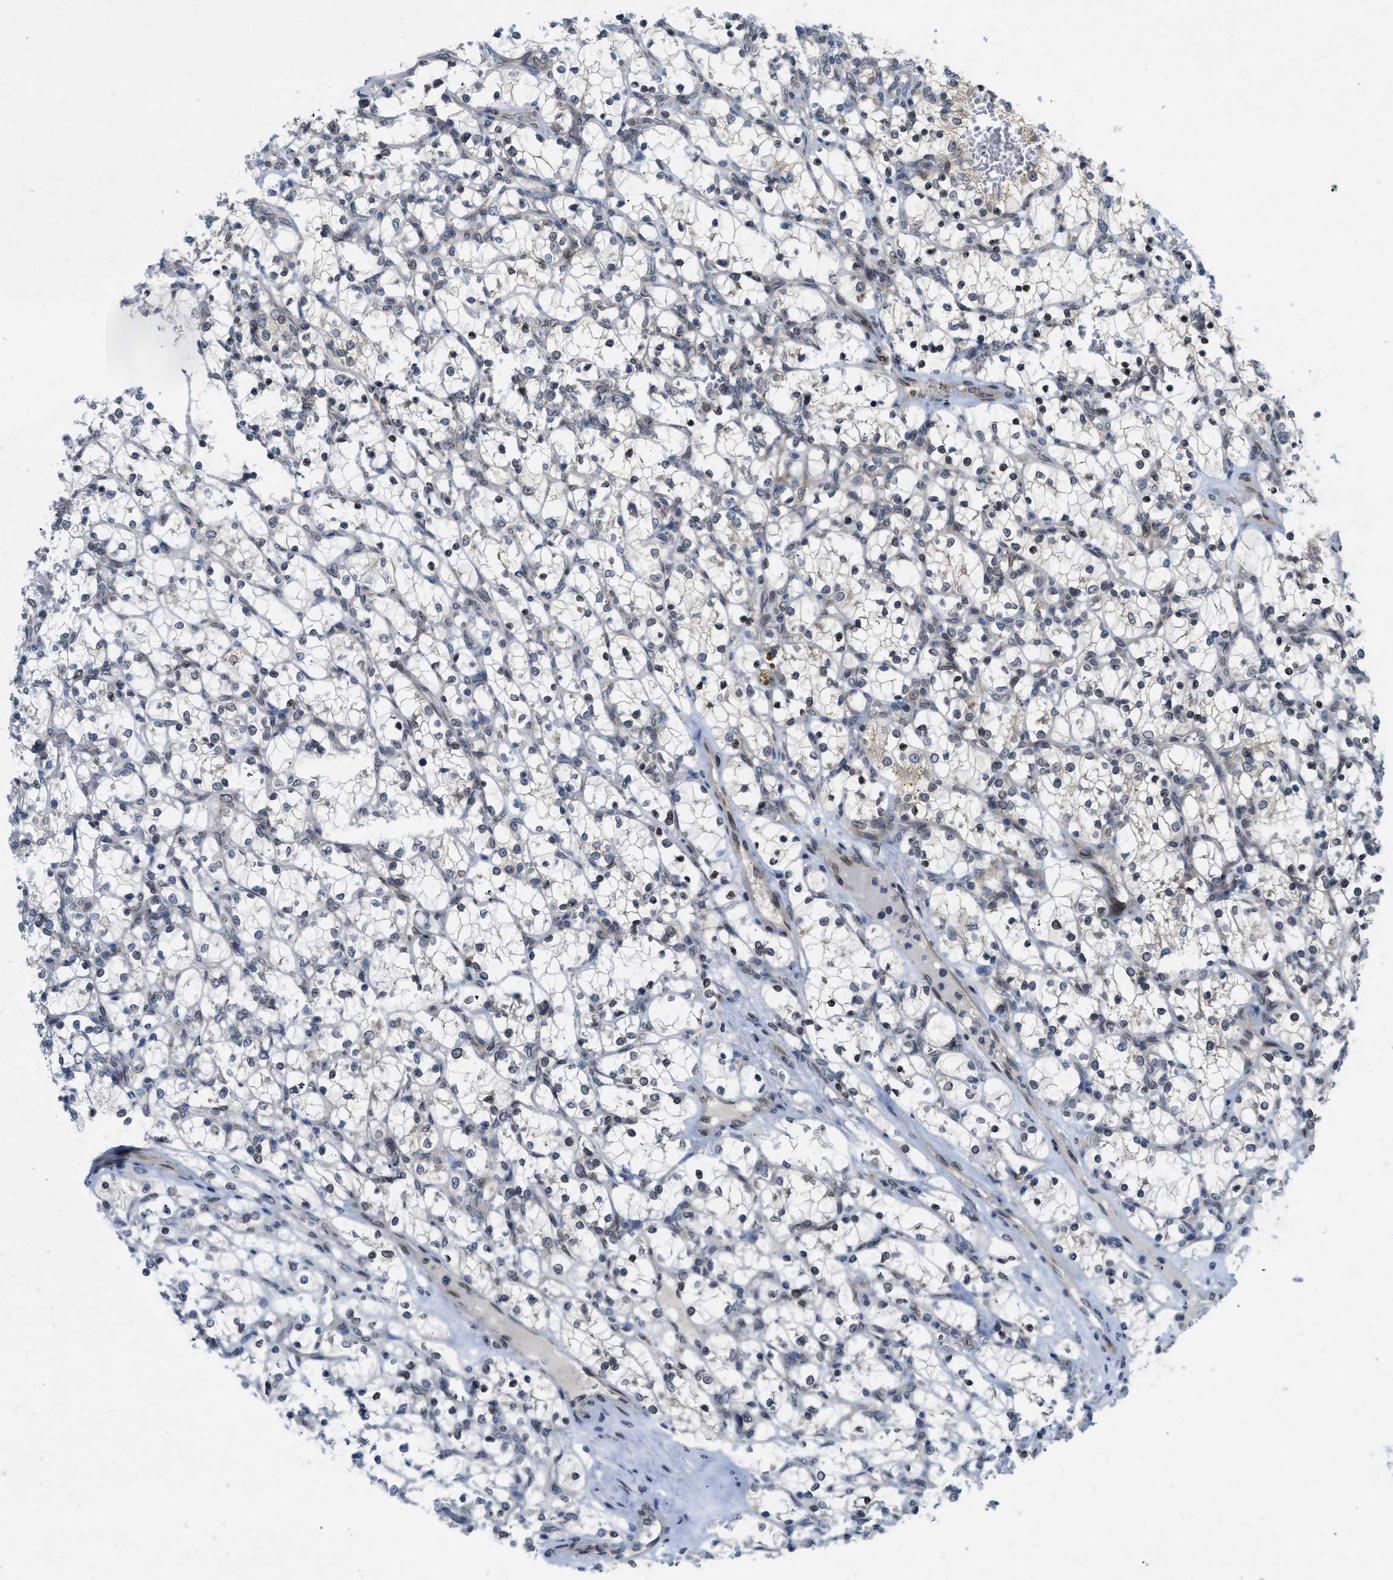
{"staining": {"intensity": "weak", "quantity": "<25%", "location": "cytoplasmic/membranous"}, "tissue": "renal cancer", "cell_type": "Tumor cells", "image_type": "cancer", "snomed": [{"axis": "morphology", "description": "Adenocarcinoma, NOS"}, {"axis": "topography", "description": "Kidney"}], "caption": "There is no significant expression in tumor cells of renal adenocarcinoma.", "gene": "EIF2AK3", "patient": {"sex": "female", "age": 69}}